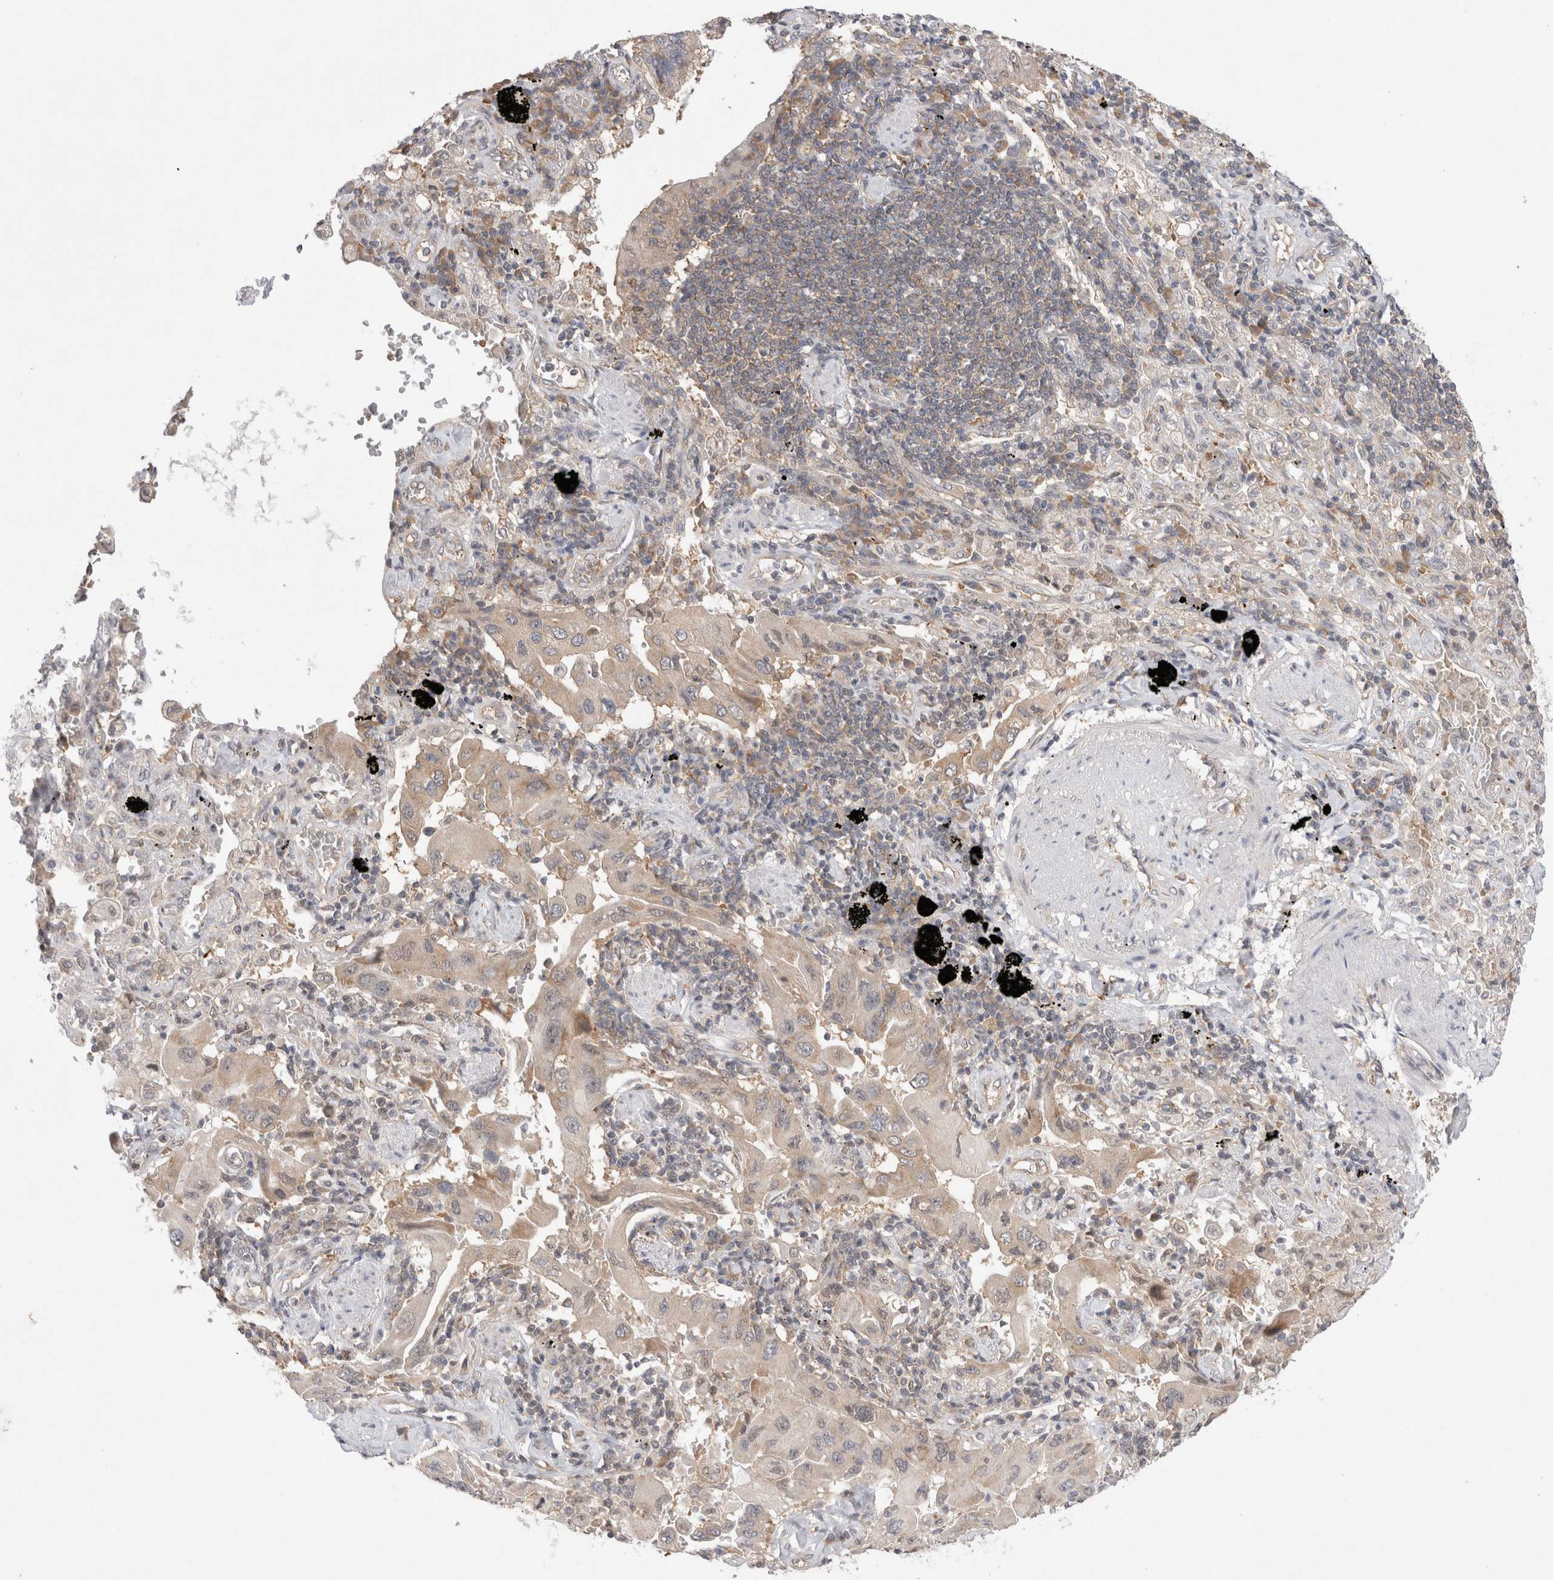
{"staining": {"intensity": "weak", "quantity": "25%-75%", "location": "cytoplasmic/membranous"}, "tissue": "lung cancer", "cell_type": "Tumor cells", "image_type": "cancer", "snomed": [{"axis": "morphology", "description": "Adenocarcinoma, NOS"}, {"axis": "topography", "description": "Lung"}], "caption": "Protein positivity by immunohistochemistry demonstrates weak cytoplasmic/membranous positivity in approximately 25%-75% of tumor cells in lung cancer. (DAB = brown stain, brightfield microscopy at high magnification).", "gene": "EIF3E", "patient": {"sex": "female", "age": 65}}